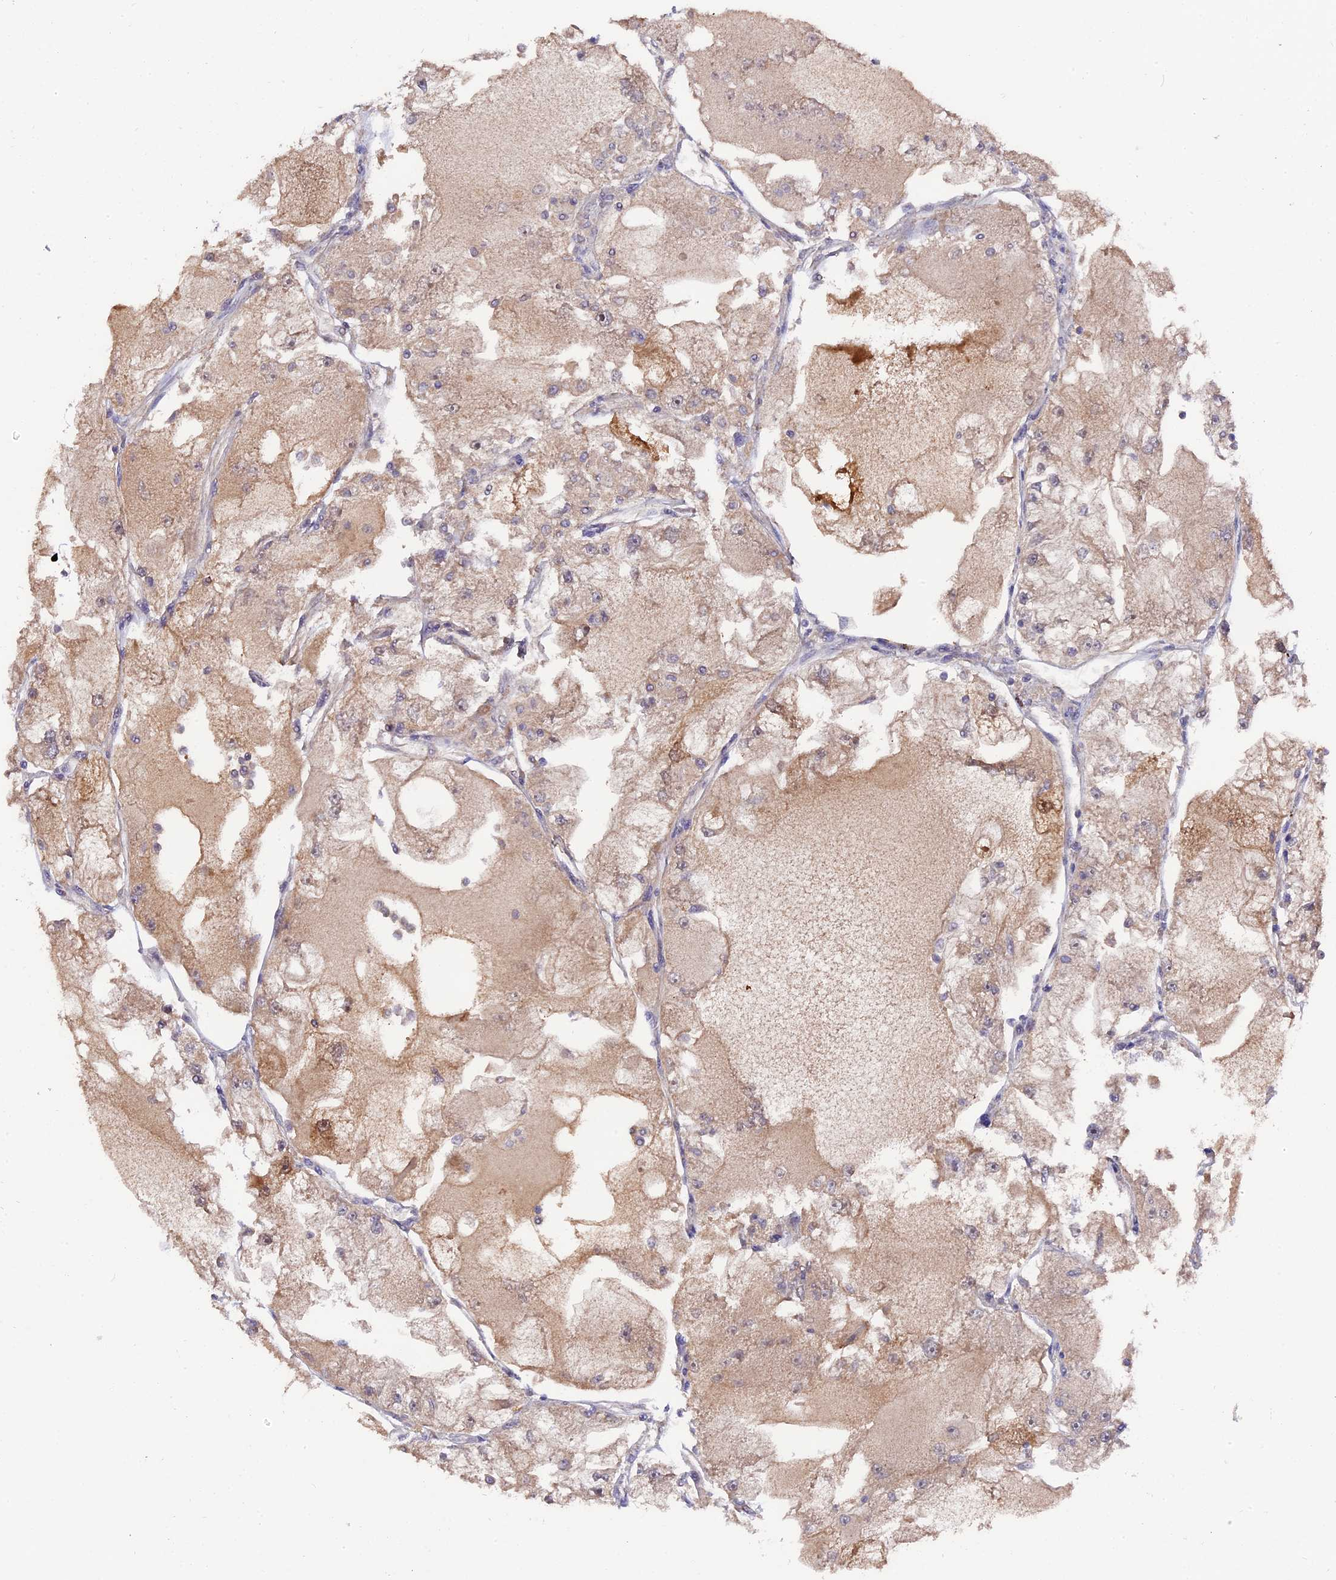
{"staining": {"intensity": "weak", "quantity": "25%-75%", "location": "cytoplasmic/membranous"}, "tissue": "renal cancer", "cell_type": "Tumor cells", "image_type": "cancer", "snomed": [{"axis": "morphology", "description": "Adenocarcinoma, NOS"}, {"axis": "topography", "description": "Kidney"}], "caption": "Protein staining of renal adenocarcinoma tissue reveals weak cytoplasmic/membranous expression in approximately 25%-75% of tumor cells.", "gene": "ZCCHC2", "patient": {"sex": "female", "age": 72}}